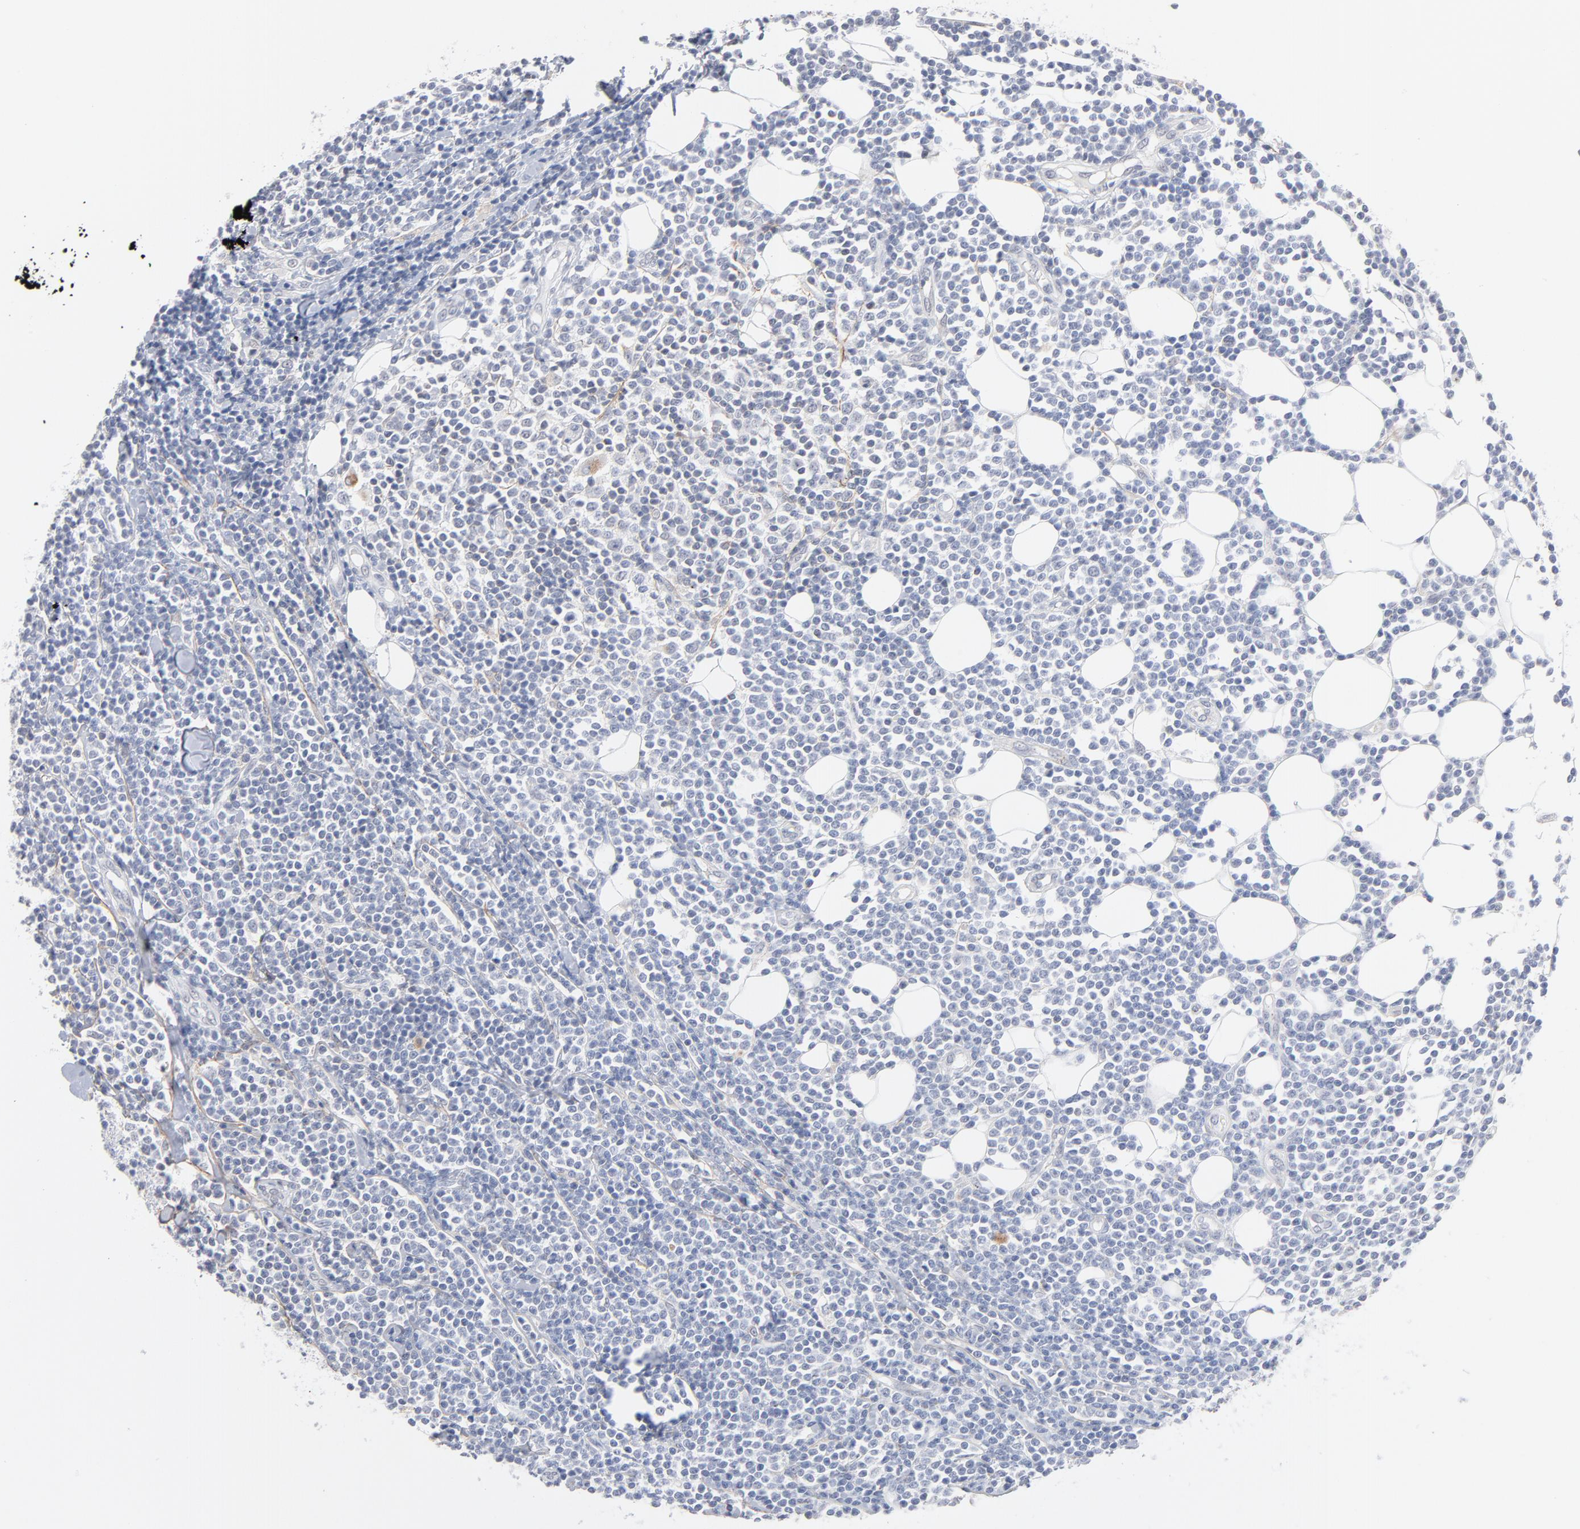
{"staining": {"intensity": "negative", "quantity": "none", "location": "none"}, "tissue": "lymphoma", "cell_type": "Tumor cells", "image_type": "cancer", "snomed": [{"axis": "morphology", "description": "Malignant lymphoma, non-Hodgkin's type, Low grade"}, {"axis": "topography", "description": "Soft tissue"}], "caption": "An immunohistochemistry (IHC) image of lymphoma is shown. There is no staining in tumor cells of lymphoma. (DAB (3,3'-diaminobenzidine) IHC, high magnification).", "gene": "LTBP2", "patient": {"sex": "male", "age": 92}}